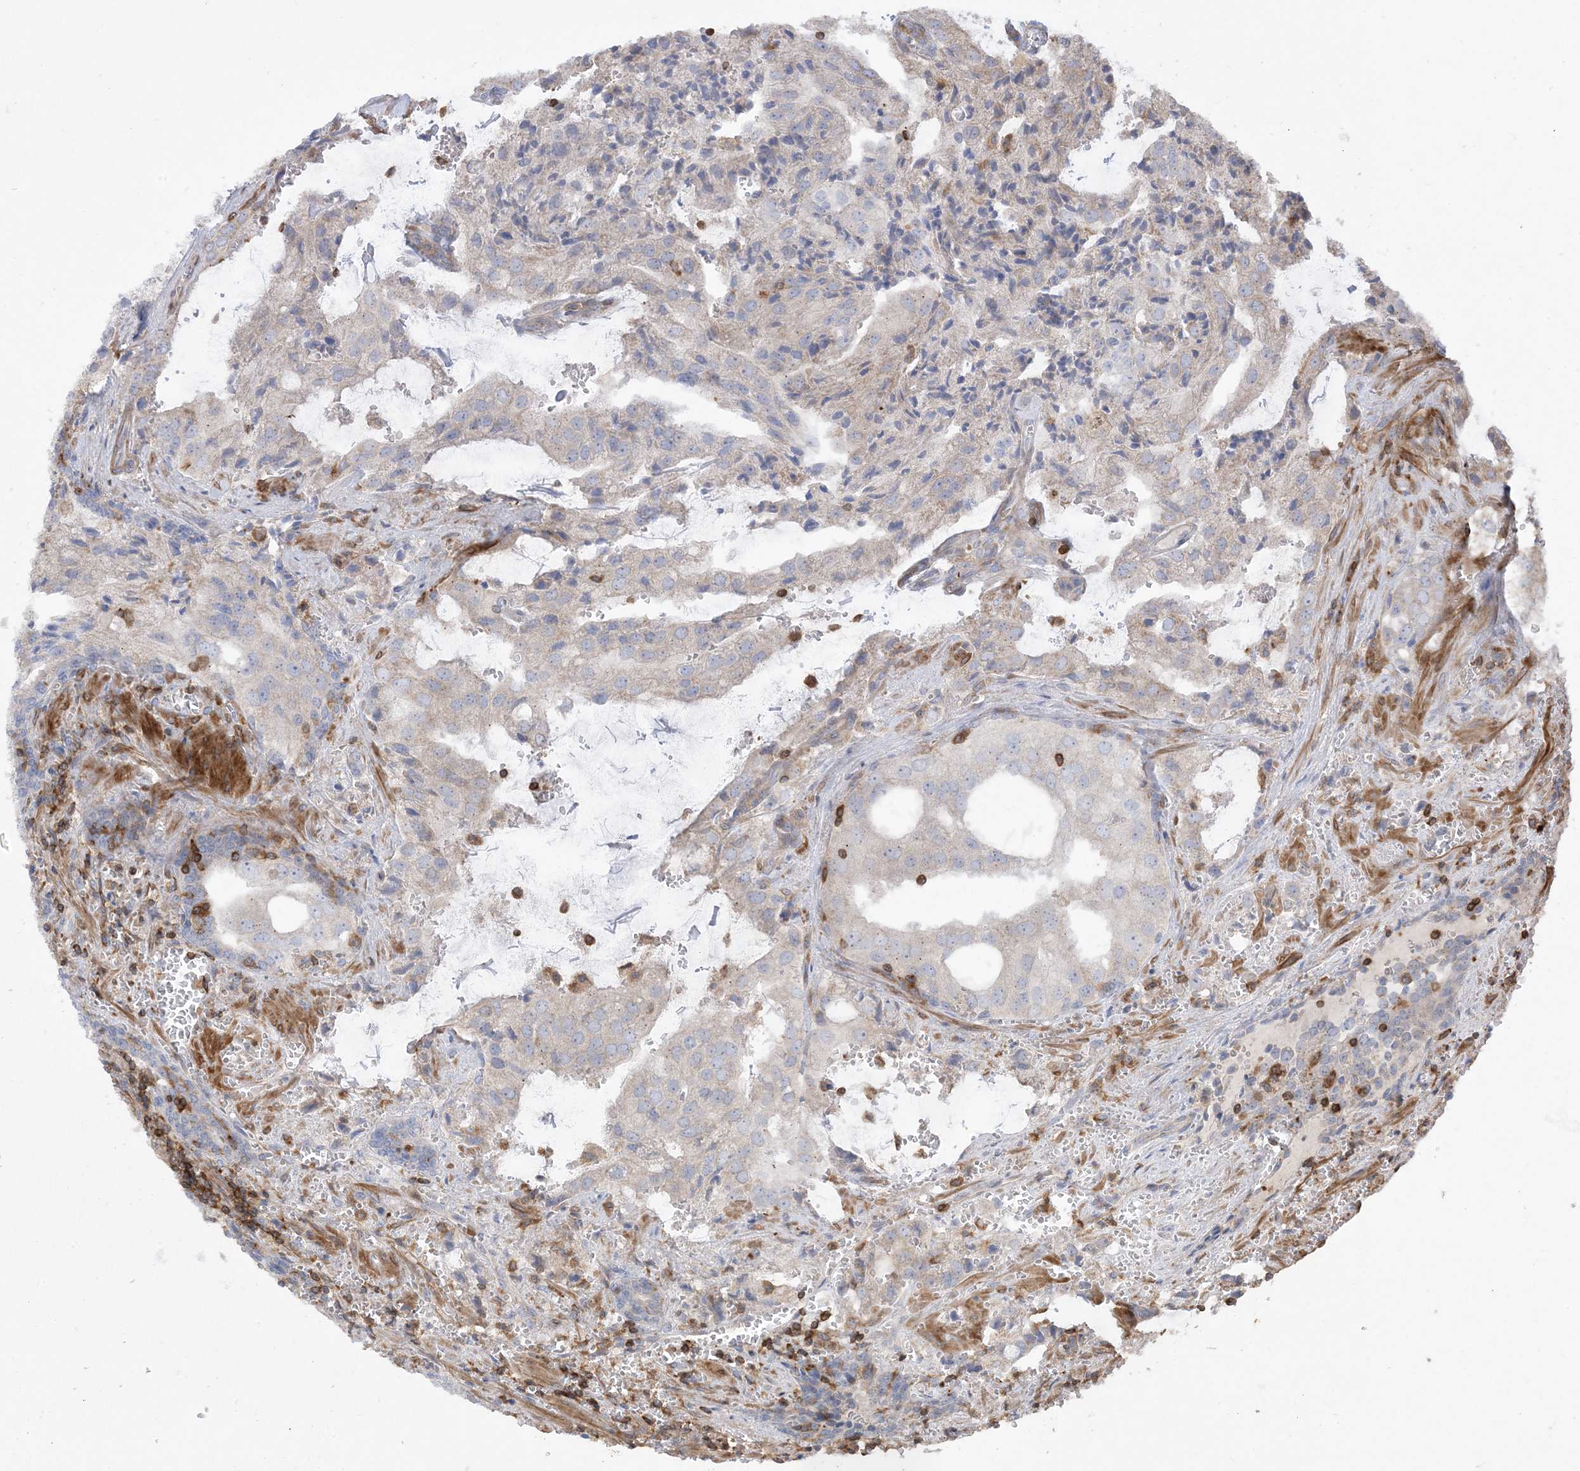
{"staining": {"intensity": "negative", "quantity": "none", "location": "none"}, "tissue": "prostate cancer", "cell_type": "Tumor cells", "image_type": "cancer", "snomed": [{"axis": "morphology", "description": "Adenocarcinoma, High grade"}, {"axis": "topography", "description": "Prostate"}], "caption": "Human prostate cancer stained for a protein using immunohistochemistry demonstrates no staining in tumor cells.", "gene": "ARHGAP30", "patient": {"sex": "male", "age": 68}}